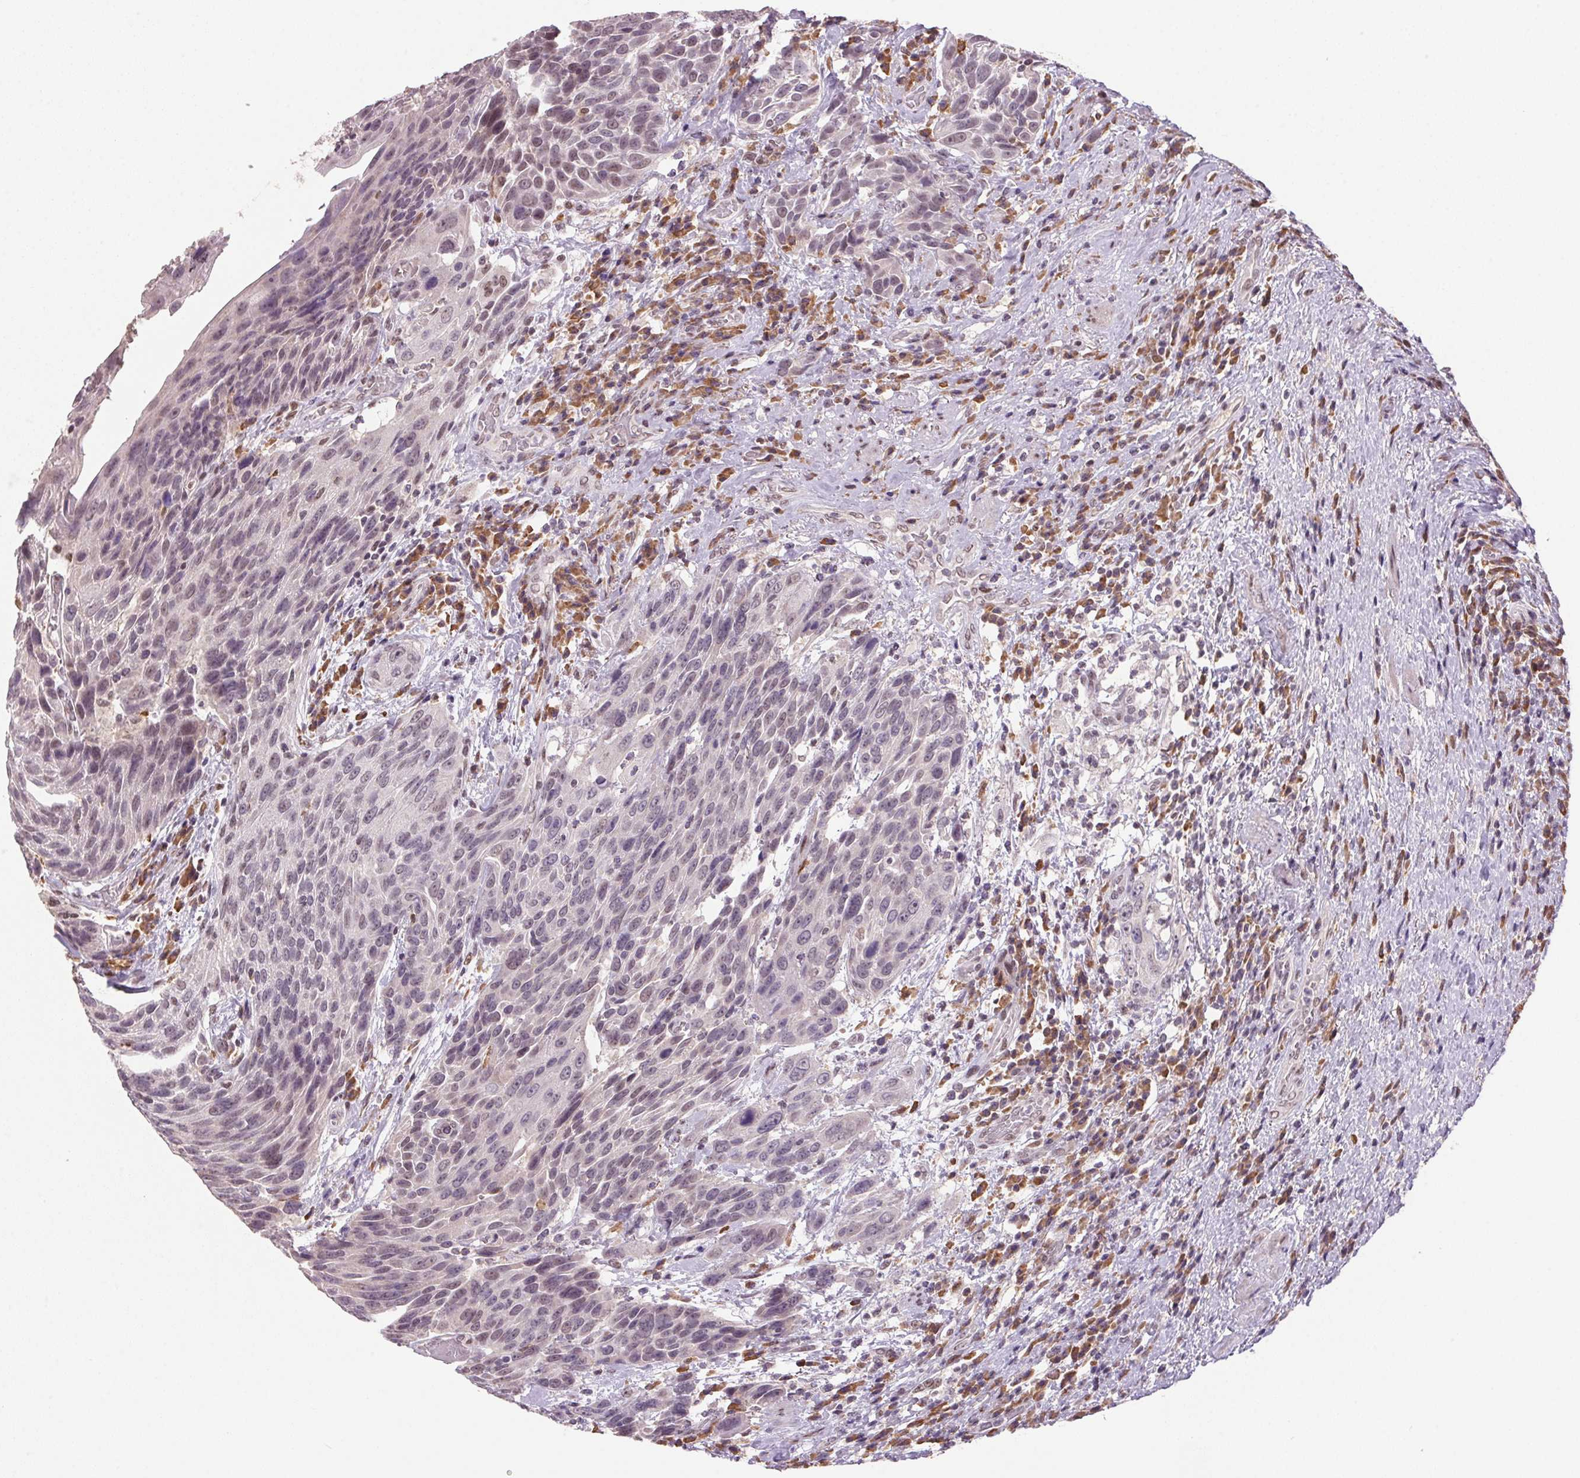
{"staining": {"intensity": "weak", "quantity": "<25%", "location": "nuclear"}, "tissue": "urothelial cancer", "cell_type": "Tumor cells", "image_type": "cancer", "snomed": [{"axis": "morphology", "description": "Urothelial carcinoma, High grade"}, {"axis": "topography", "description": "Urinary bladder"}], "caption": "High magnification brightfield microscopy of urothelial cancer stained with DAB (brown) and counterstained with hematoxylin (blue): tumor cells show no significant staining.", "gene": "ZBTB4", "patient": {"sex": "female", "age": 70}}